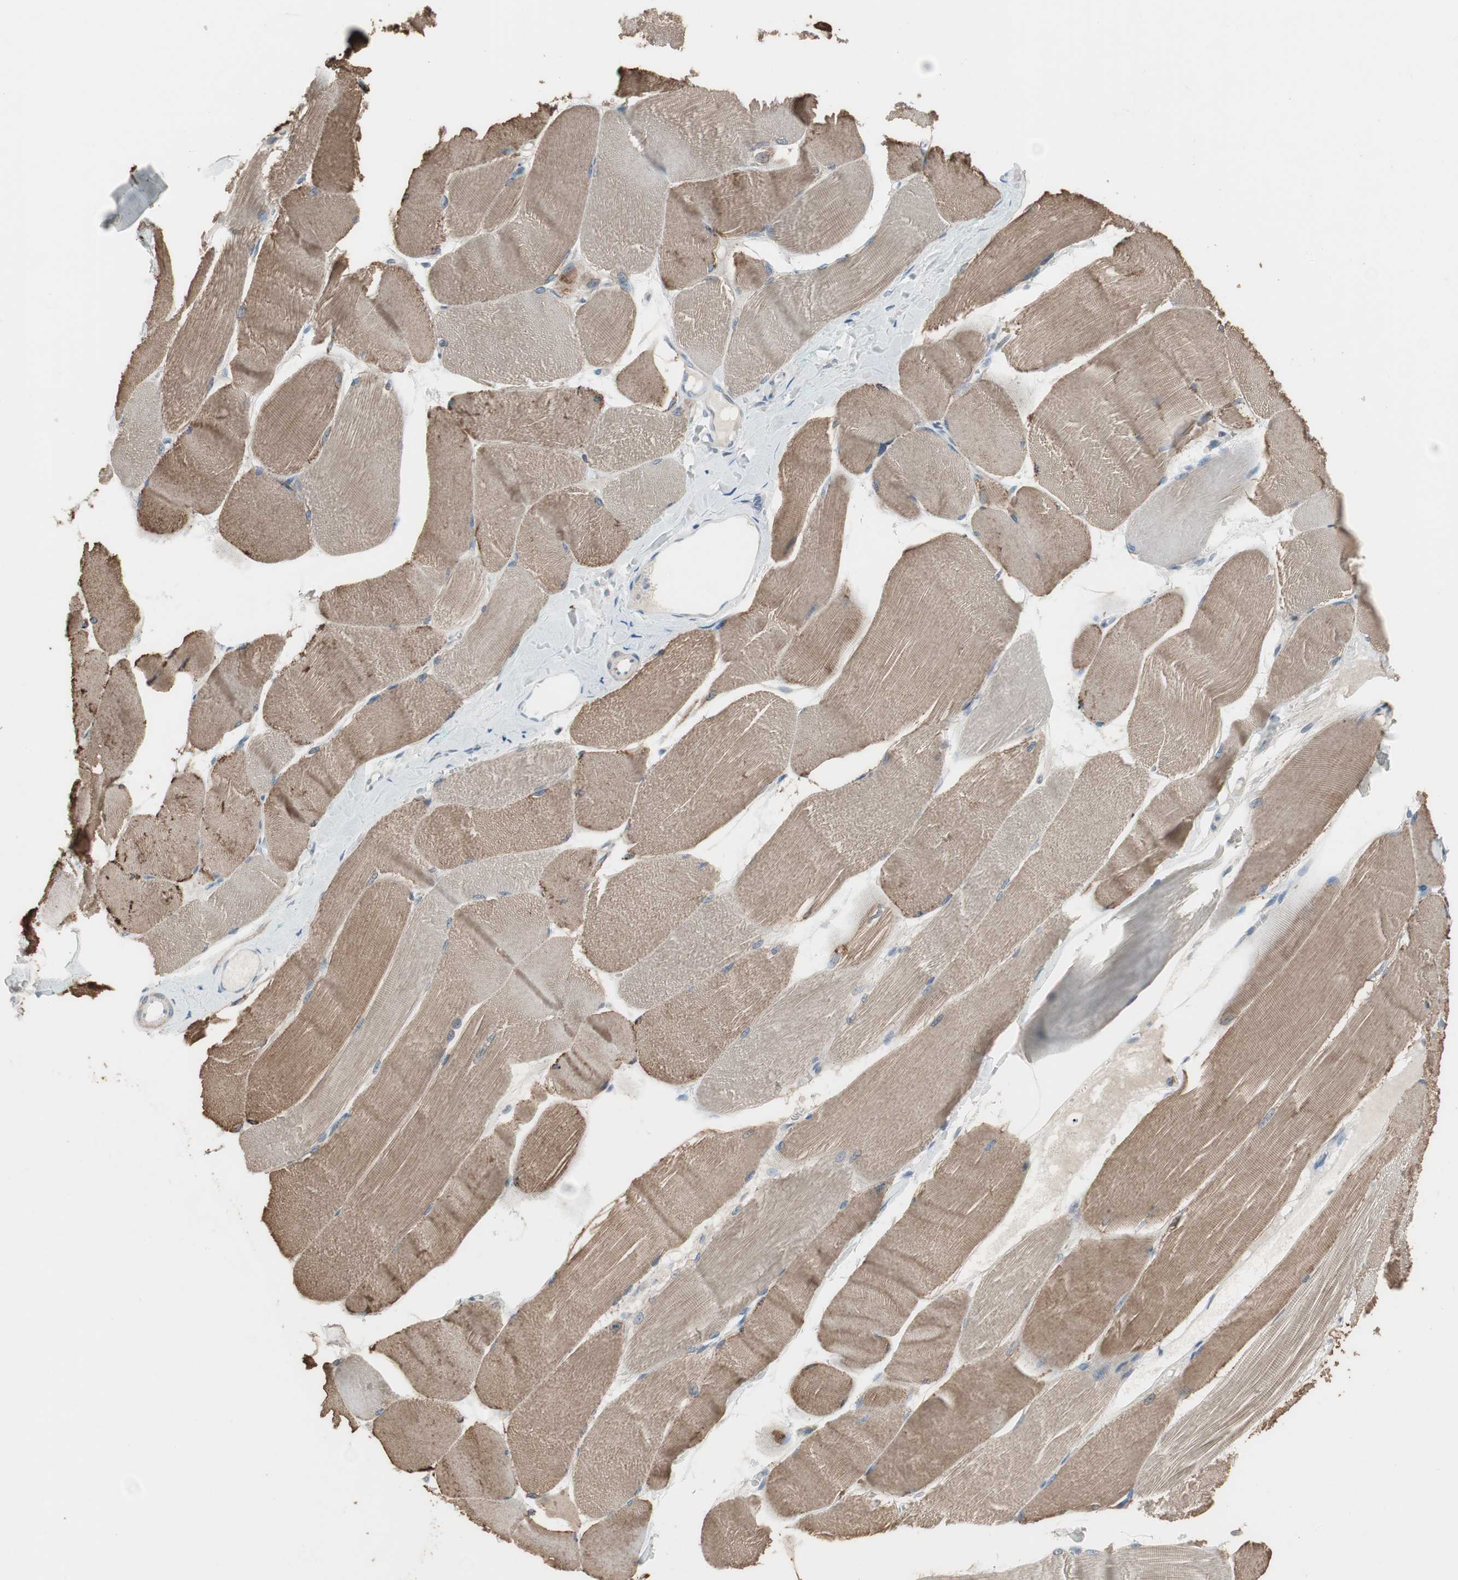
{"staining": {"intensity": "moderate", "quantity": "25%-75%", "location": "cytoplasmic/membranous"}, "tissue": "skeletal muscle", "cell_type": "Myocytes", "image_type": "normal", "snomed": [{"axis": "morphology", "description": "Normal tissue, NOS"}, {"axis": "morphology", "description": "Squamous cell carcinoma, NOS"}, {"axis": "topography", "description": "Skeletal muscle"}], "caption": "Protein expression analysis of unremarkable skeletal muscle shows moderate cytoplasmic/membranous positivity in about 25%-75% of myocytes.", "gene": "PIGR", "patient": {"sex": "male", "age": 51}}